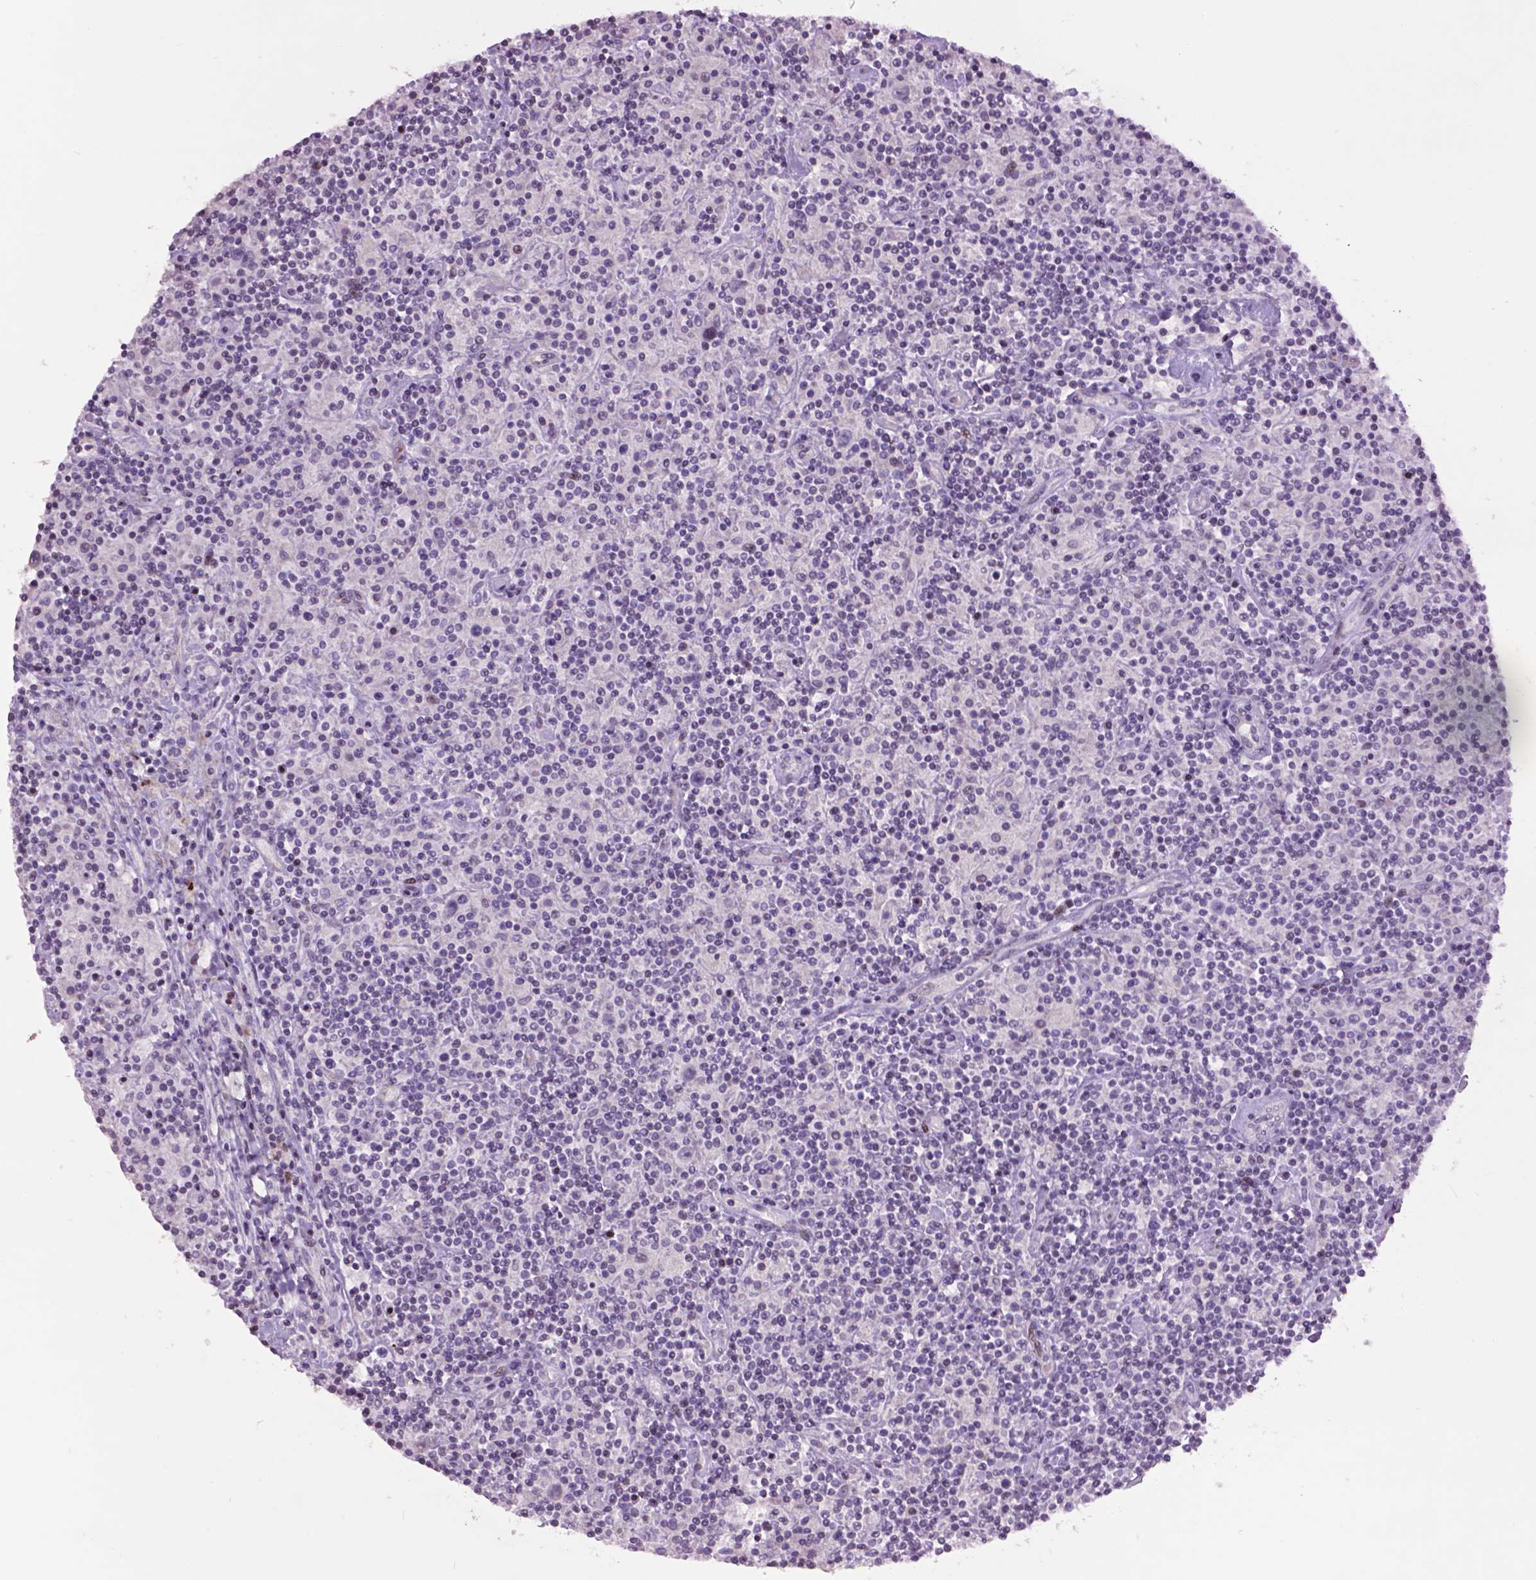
{"staining": {"intensity": "negative", "quantity": "none", "location": "none"}, "tissue": "lymphoma", "cell_type": "Tumor cells", "image_type": "cancer", "snomed": [{"axis": "morphology", "description": "Hodgkin's disease, NOS"}, {"axis": "topography", "description": "Lymph node"}], "caption": "Tumor cells show no significant protein positivity in Hodgkin's disease.", "gene": "TH", "patient": {"sex": "male", "age": 70}}